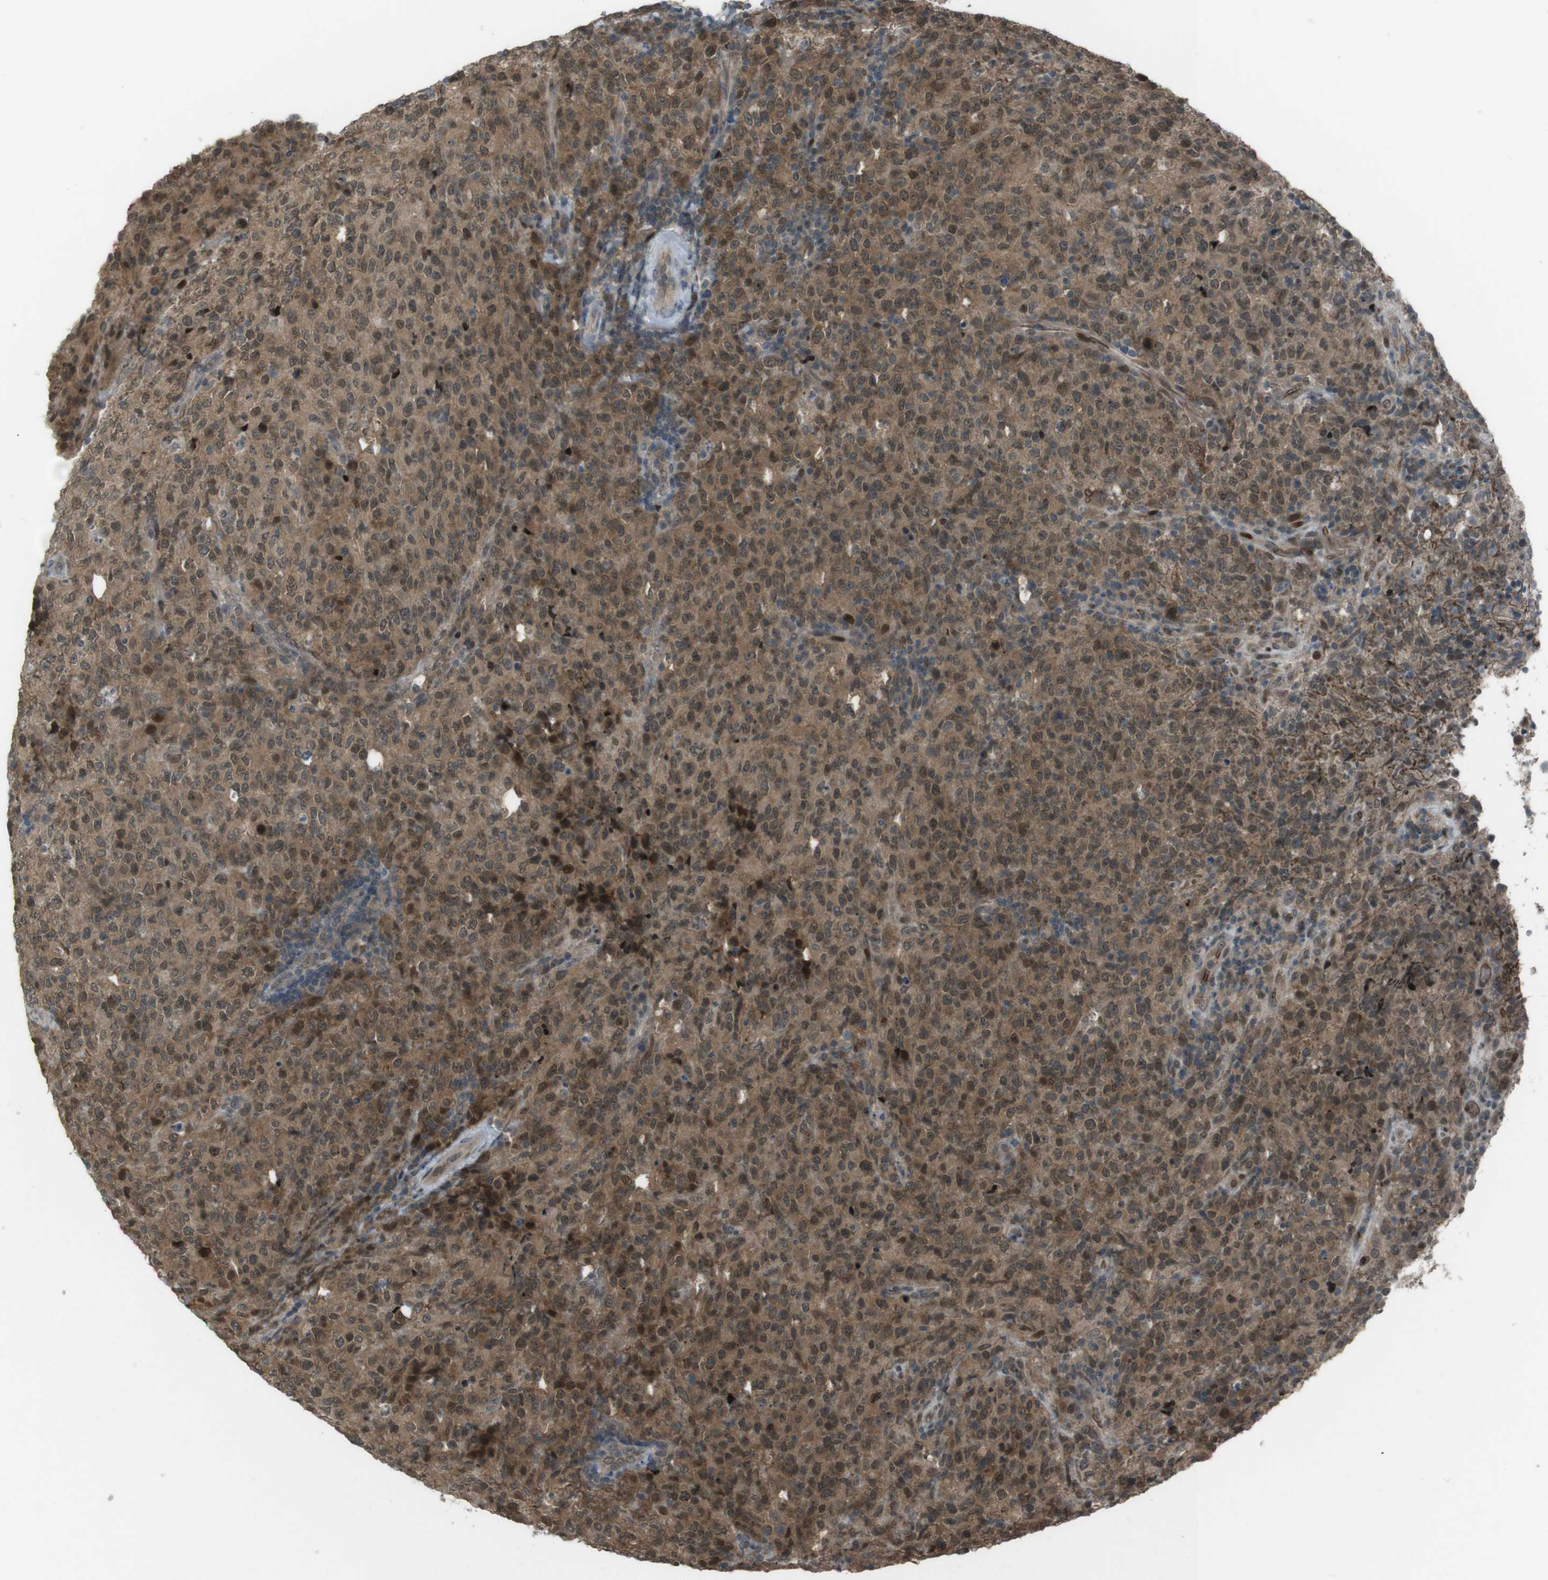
{"staining": {"intensity": "moderate", "quantity": ">75%", "location": "cytoplasmic/membranous,nuclear"}, "tissue": "lymphoma", "cell_type": "Tumor cells", "image_type": "cancer", "snomed": [{"axis": "morphology", "description": "Malignant lymphoma, non-Hodgkin's type, High grade"}, {"axis": "topography", "description": "Tonsil"}], "caption": "Tumor cells exhibit medium levels of moderate cytoplasmic/membranous and nuclear staining in about >75% of cells in human high-grade malignant lymphoma, non-Hodgkin's type. (IHC, brightfield microscopy, high magnification).", "gene": "SLITRK5", "patient": {"sex": "female", "age": 36}}